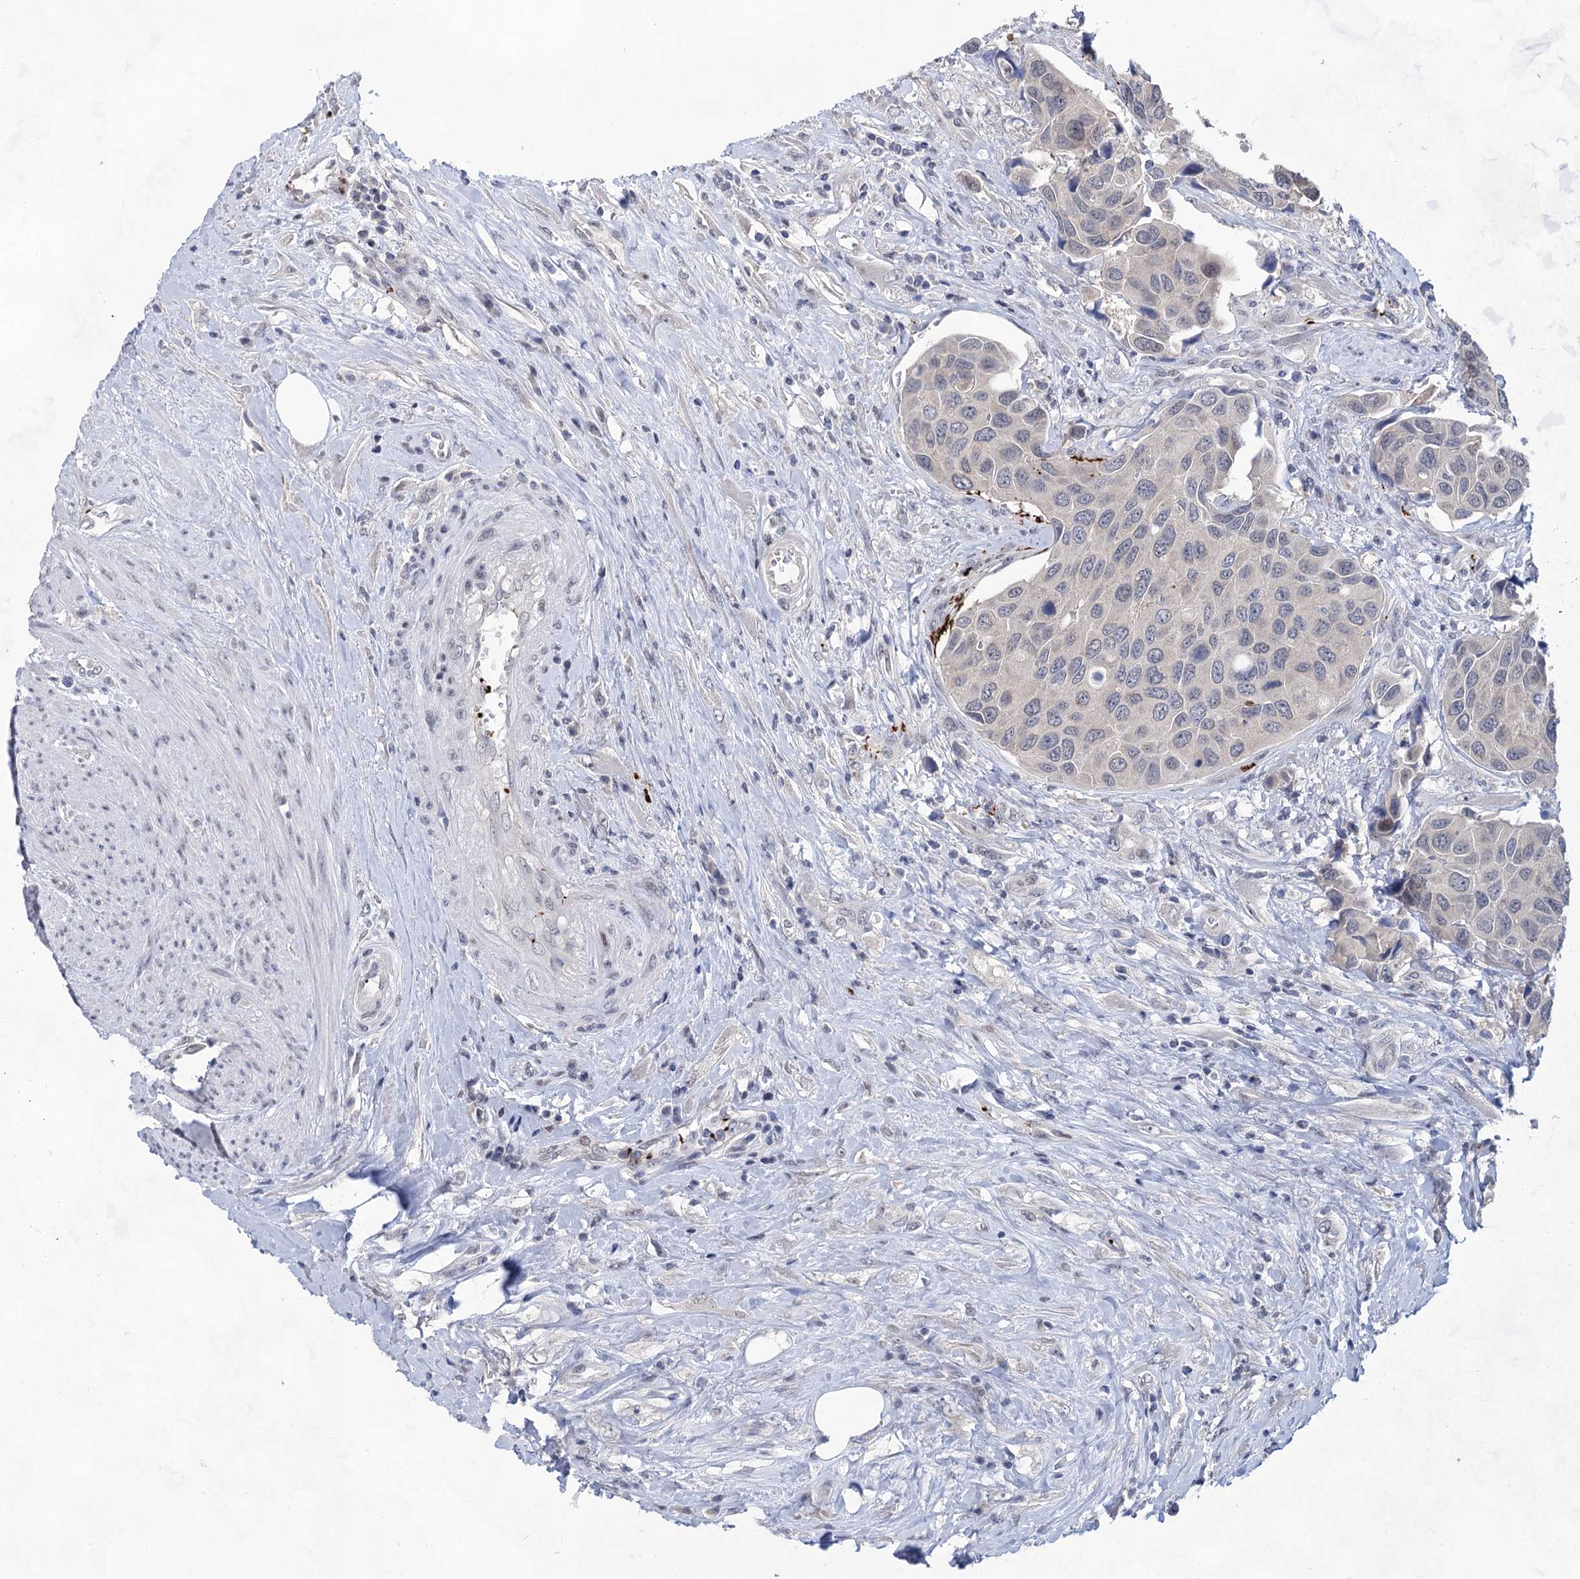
{"staining": {"intensity": "negative", "quantity": "none", "location": "none"}, "tissue": "urothelial cancer", "cell_type": "Tumor cells", "image_type": "cancer", "snomed": [{"axis": "morphology", "description": "Urothelial carcinoma, High grade"}, {"axis": "topography", "description": "Urinary bladder"}], "caption": "A high-resolution micrograph shows IHC staining of high-grade urothelial carcinoma, which demonstrates no significant staining in tumor cells.", "gene": "MON2", "patient": {"sex": "male", "age": 74}}